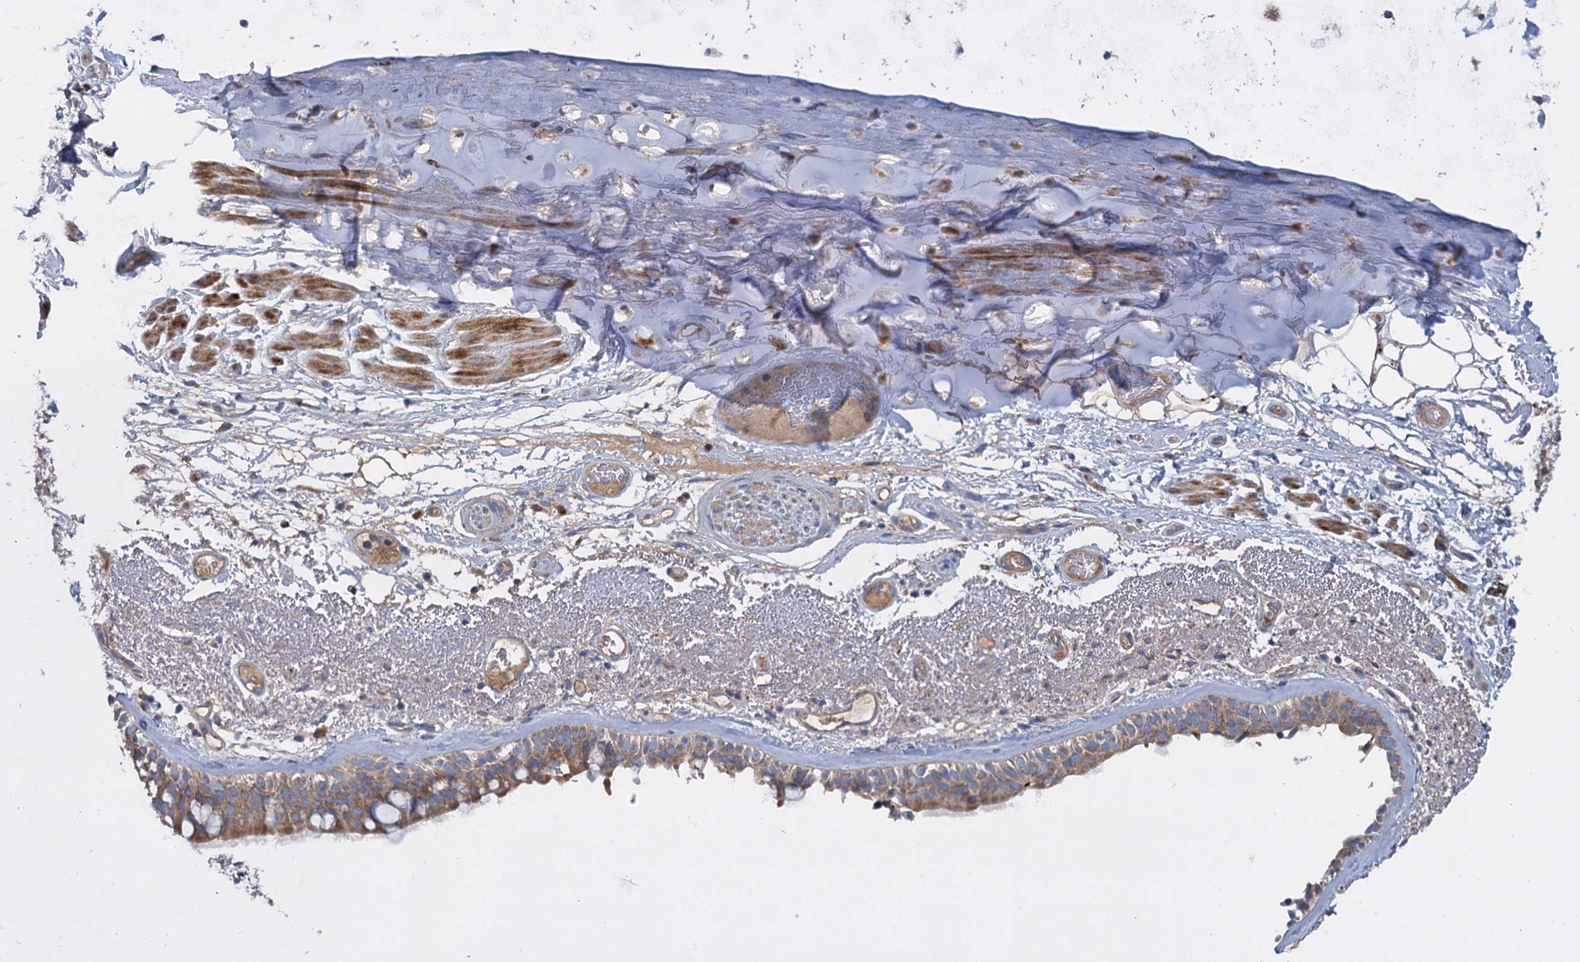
{"staining": {"intensity": "moderate", "quantity": ">75%", "location": "cytoplasmic/membranous"}, "tissue": "bronchus", "cell_type": "Respiratory epithelial cells", "image_type": "normal", "snomed": [{"axis": "morphology", "description": "Normal tissue, NOS"}, {"axis": "morphology", "description": "Squamous cell carcinoma, NOS"}, {"axis": "topography", "description": "Lymph node"}, {"axis": "topography", "description": "Bronchus"}, {"axis": "topography", "description": "Lung"}], "caption": "Unremarkable bronchus exhibits moderate cytoplasmic/membranous staining in about >75% of respiratory epithelial cells, visualized by immunohistochemistry.", "gene": "ALKBH7", "patient": {"sex": "male", "age": 66}}